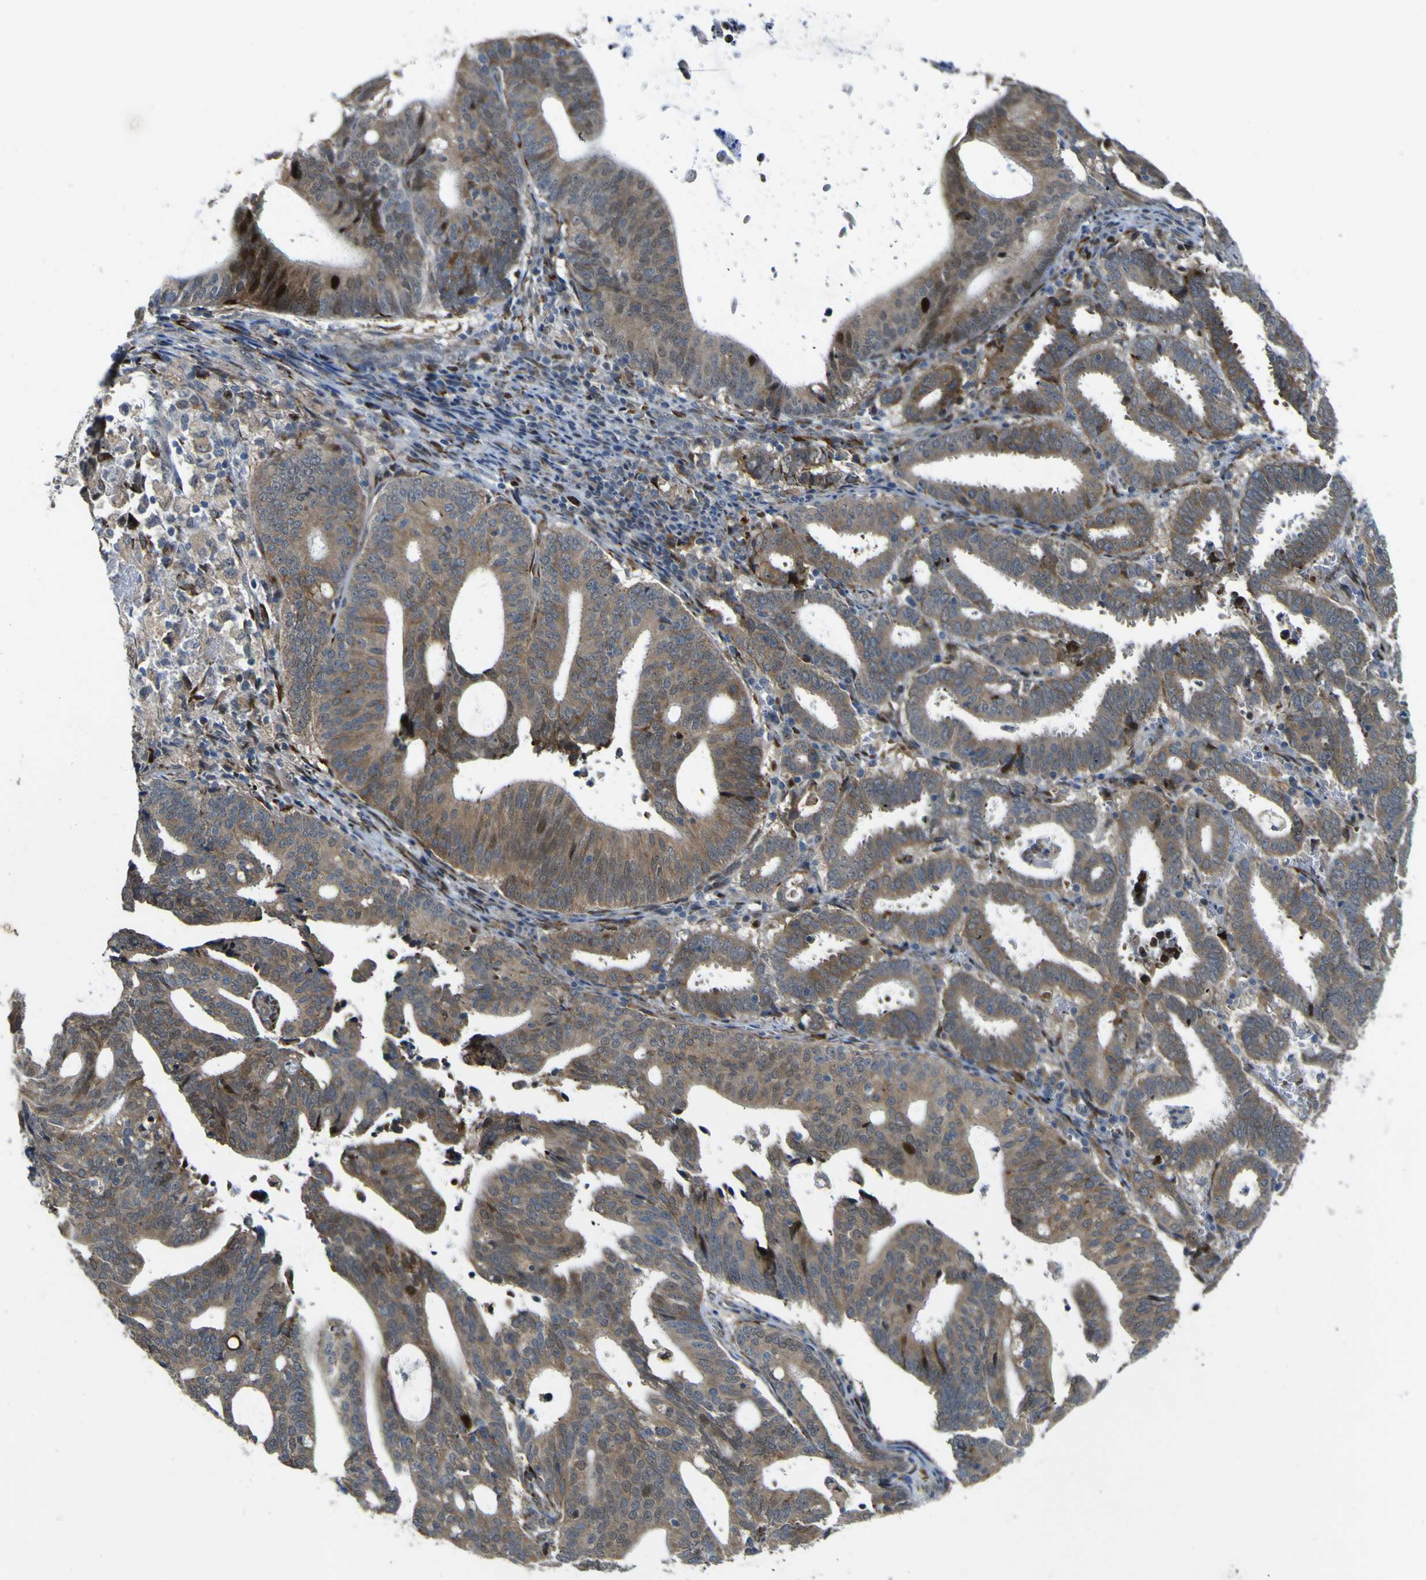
{"staining": {"intensity": "moderate", "quantity": ">75%", "location": "cytoplasmic/membranous"}, "tissue": "endometrial cancer", "cell_type": "Tumor cells", "image_type": "cancer", "snomed": [{"axis": "morphology", "description": "Adenocarcinoma, NOS"}, {"axis": "topography", "description": "Uterus"}], "caption": "High-magnification brightfield microscopy of endometrial cancer stained with DAB (3,3'-diaminobenzidine) (brown) and counterstained with hematoxylin (blue). tumor cells exhibit moderate cytoplasmic/membranous positivity is identified in about>75% of cells.", "gene": "LBHD1", "patient": {"sex": "female", "age": 83}}